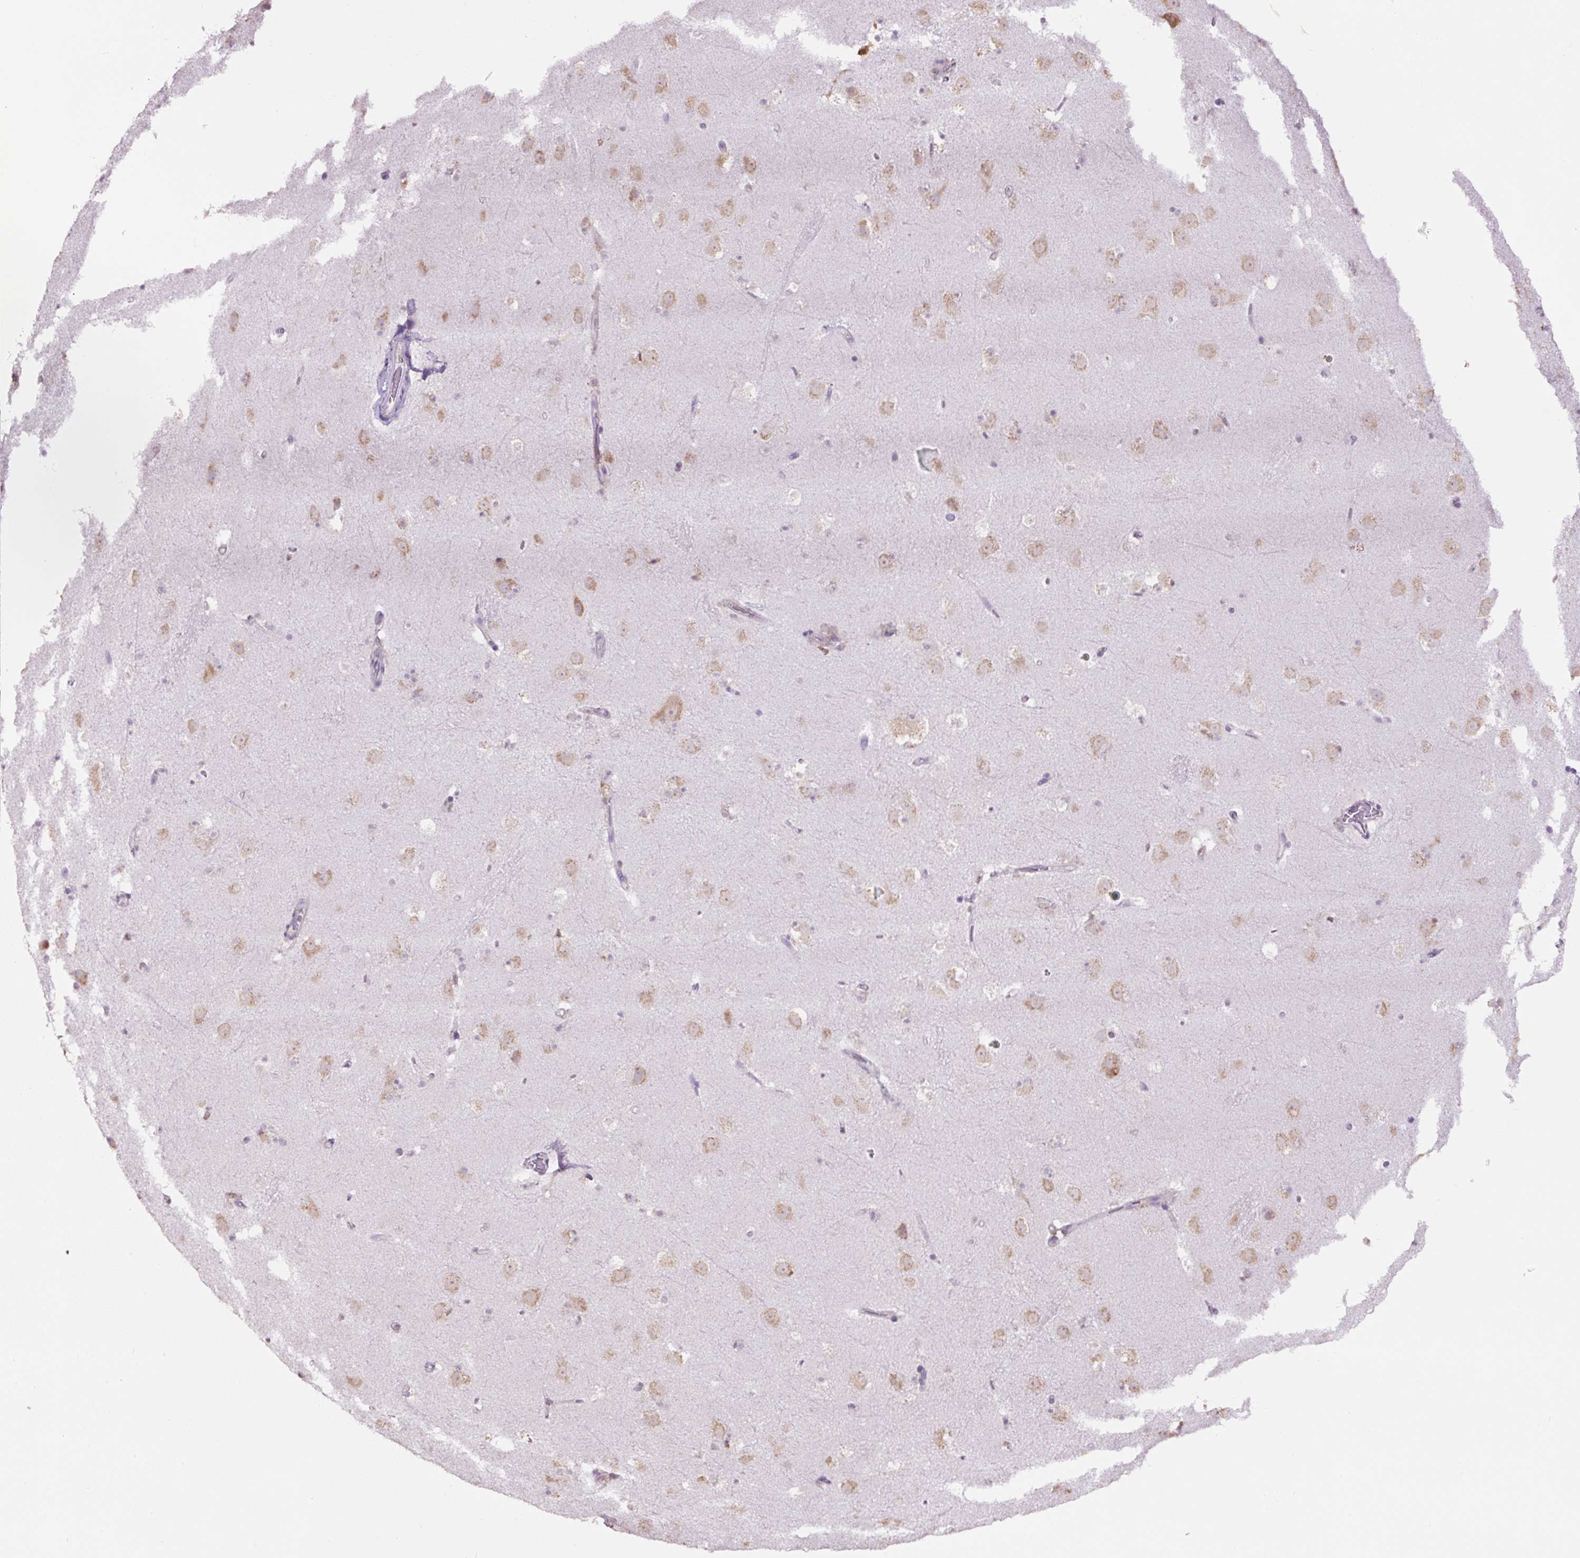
{"staining": {"intensity": "weak", "quantity": "<25%", "location": "cytoplasmic/membranous"}, "tissue": "caudate", "cell_type": "Glial cells", "image_type": "normal", "snomed": [{"axis": "morphology", "description": "Normal tissue, NOS"}, {"axis": "topography", "description": "Lateral ventricle wall"}], "caption": "This is an immunohistochemistry histopathology image of unremarkable human caudate. There is no positivity in glial cells.", "gene": "RPS23", "patient": {"sex": "male", "age": 37}}